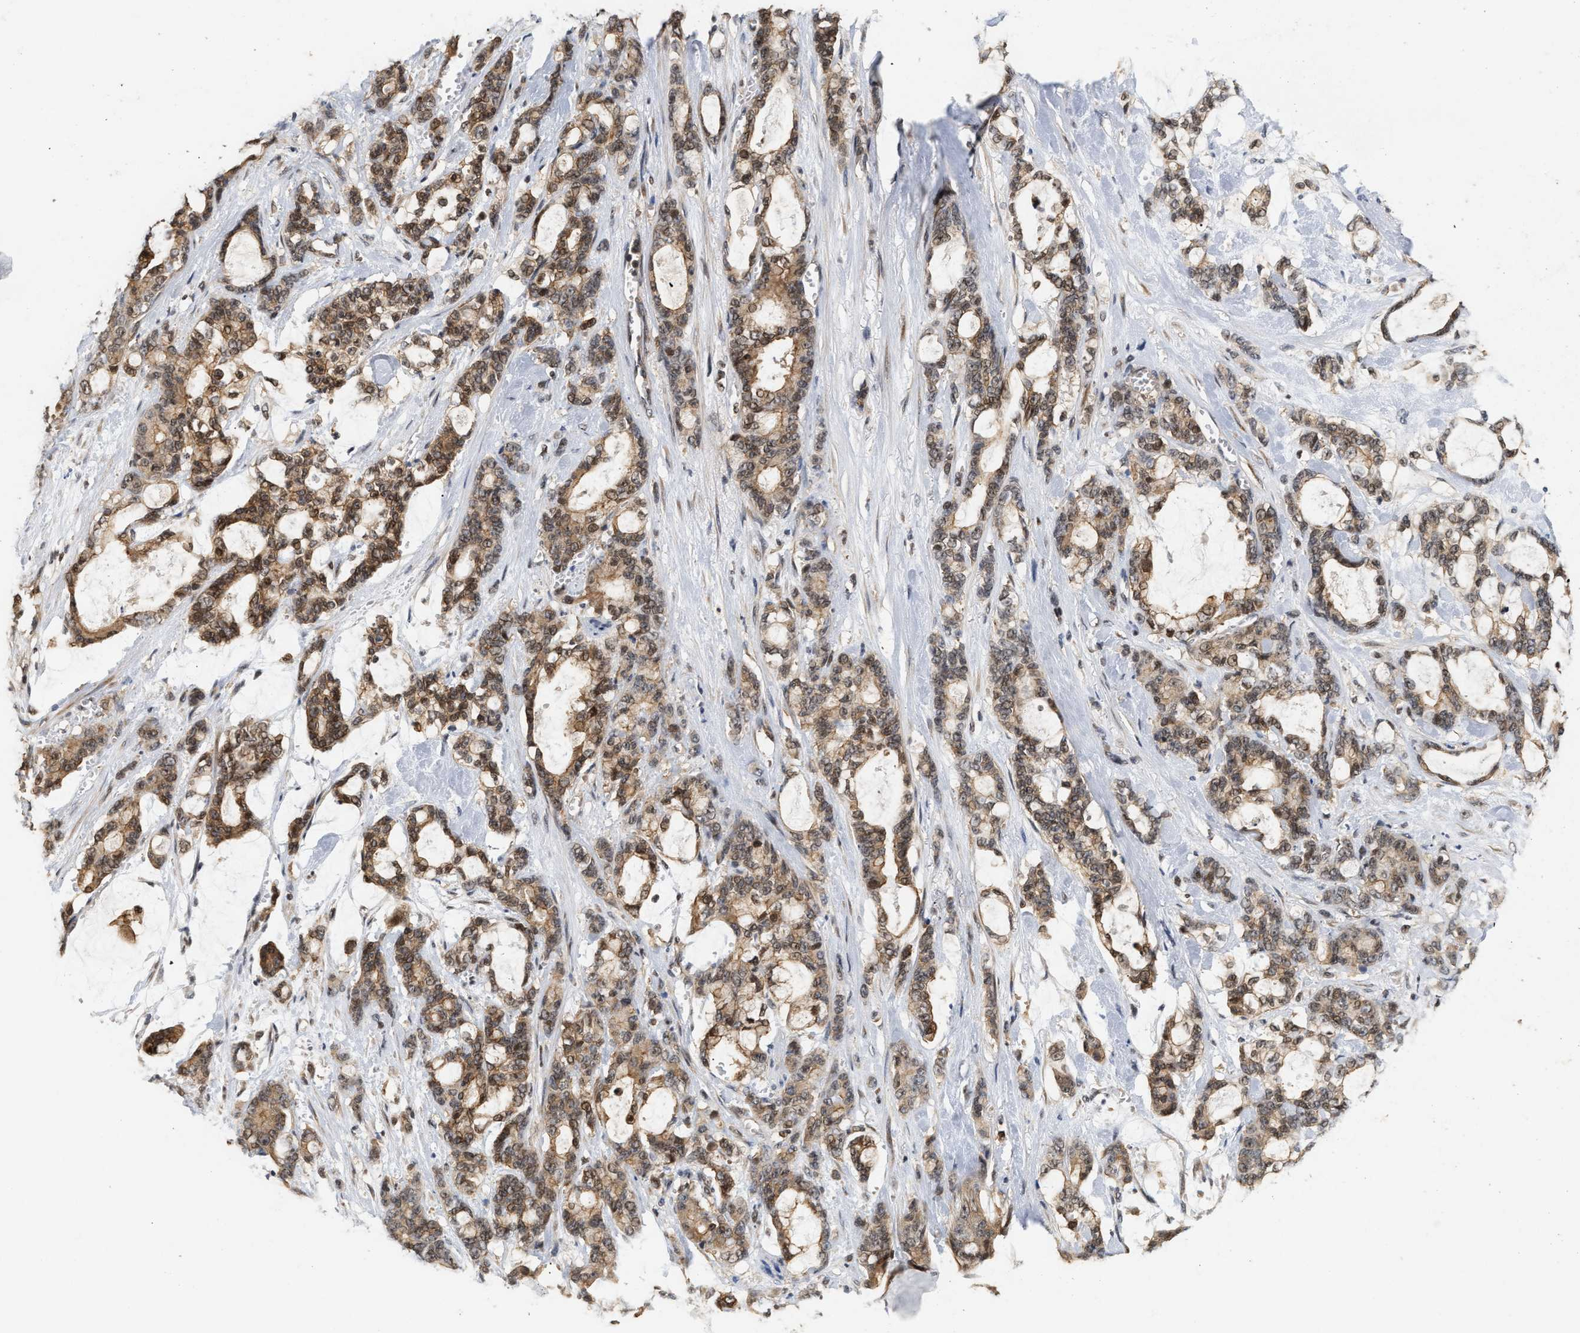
{"staining": {"intensity": "weak", "quantity": ">75%", "location": "cytoplasmic/membranous,nuclear"}, "tissue": "pancreatic cancer", "cell_type": "Tumor cells", "image_type": "cancer", "snomed": [{"axis": "morphology", "description": "Adenocarcinoma, NOS"}, {"axis": "topography", "description": "Pancreas"}], "caption": "Adenocarcinoma (pancreatic) tissue shows weak cytoplasmic/membranous and nuclear positivity in approximately >75% of tumor cells", "gene": "ABHD5", "patient": {"sex": "female", "age": 73}}